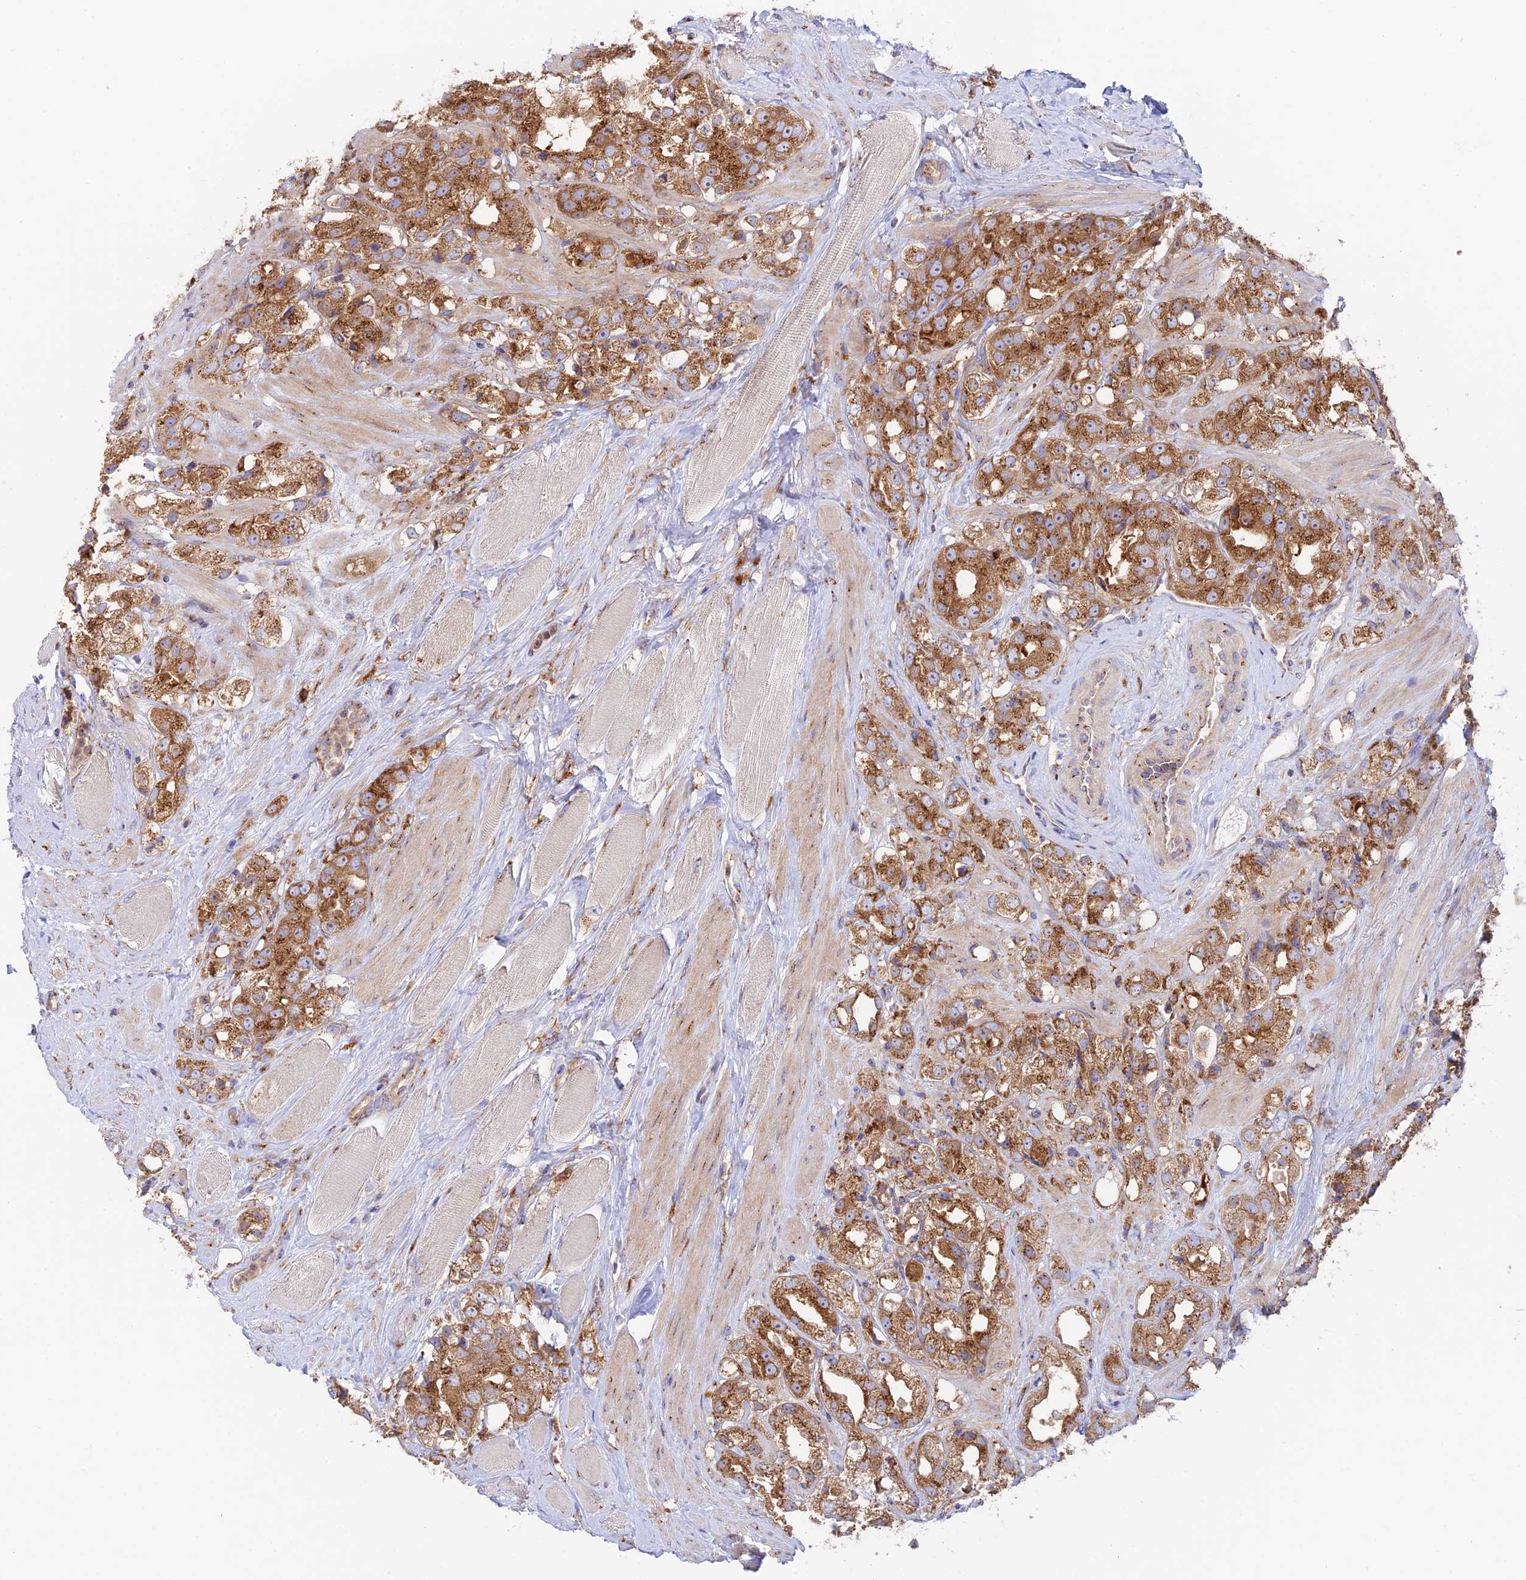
{"staining": {"intensity": "strong", "quantity": ">75%", "location": "cytoplasmic/membranous"}, "tissue": "prostate cancer", "cell_type": "Tumor cells", "image_type": "cancer", "snomed": [{"axis": "morphology", "description": "Adenocarcinoma, NOS"}, {"axis": "topography", "description": "Prostate"}], "caption": "DAB immunohistochemical staining of human prostate cancer (adenocarcinoma) shows strong cytoplasmic/membranous protein positivity in approximately >75% of tumor cells.", "gene": "GOLGA3", "patient": {"sex": "male", "age": 79}}